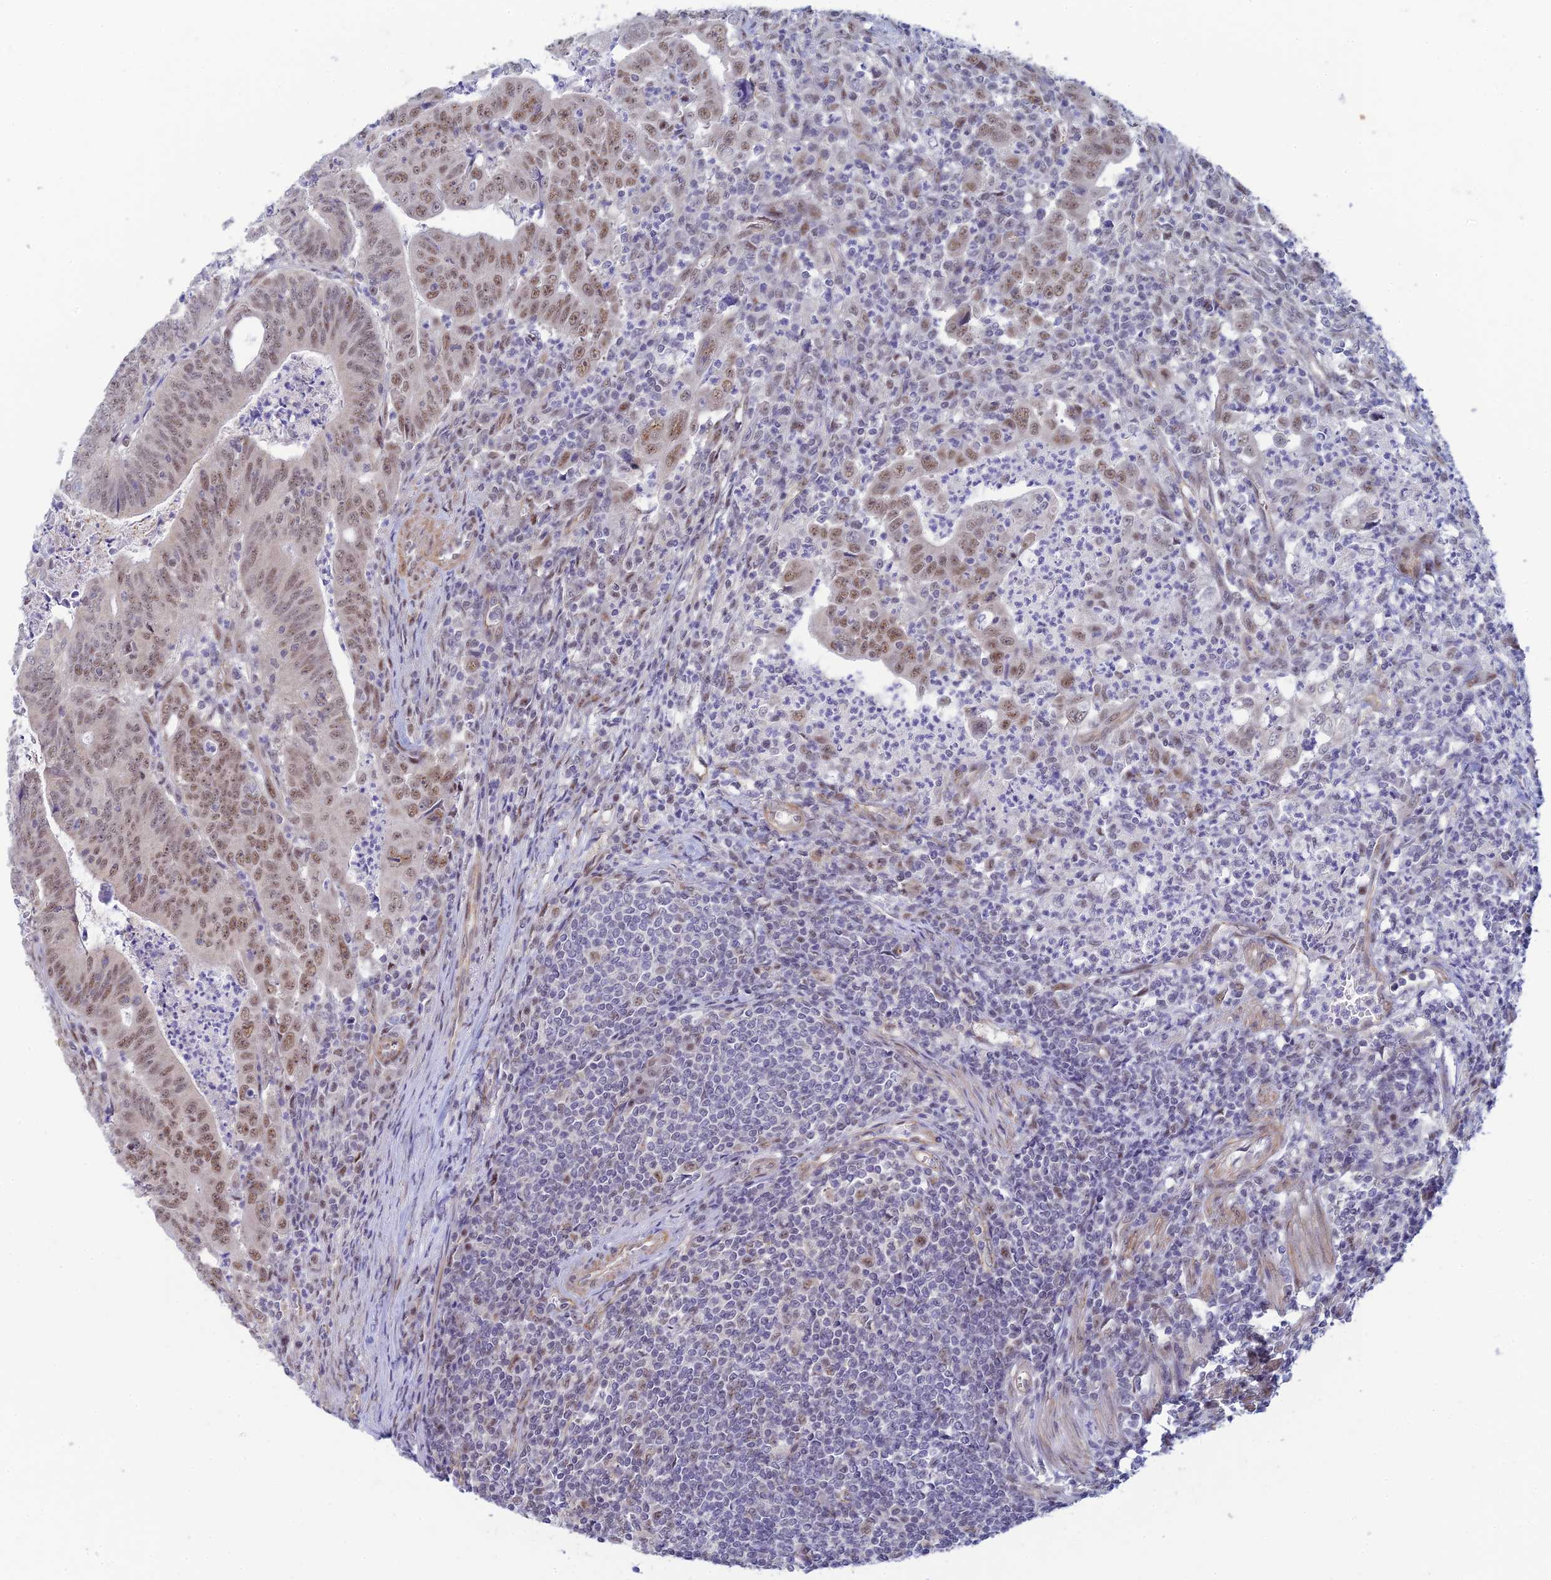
{"staining": {"intensity": "moderate", "quantity": ">75%", "location": "nuclear"}, "tissue": "colorectal cancer", "cell_type": "Tumor cells", "image_type": "cancer", "snomed": [{"axis": "morphology", "description": "Adenocarcinoma, NOS"}, {"axis": "topography", "description": "Rectum"}], "caption": "Colorectal cancer (adenocarcinoma) stained with DAB immunohistochemistry exhibits medium levels of moderate nuclear expression in about >75% of tumor cells.", "gene": "CFAP92", "patient": {"sex": "male", "age": 69}}